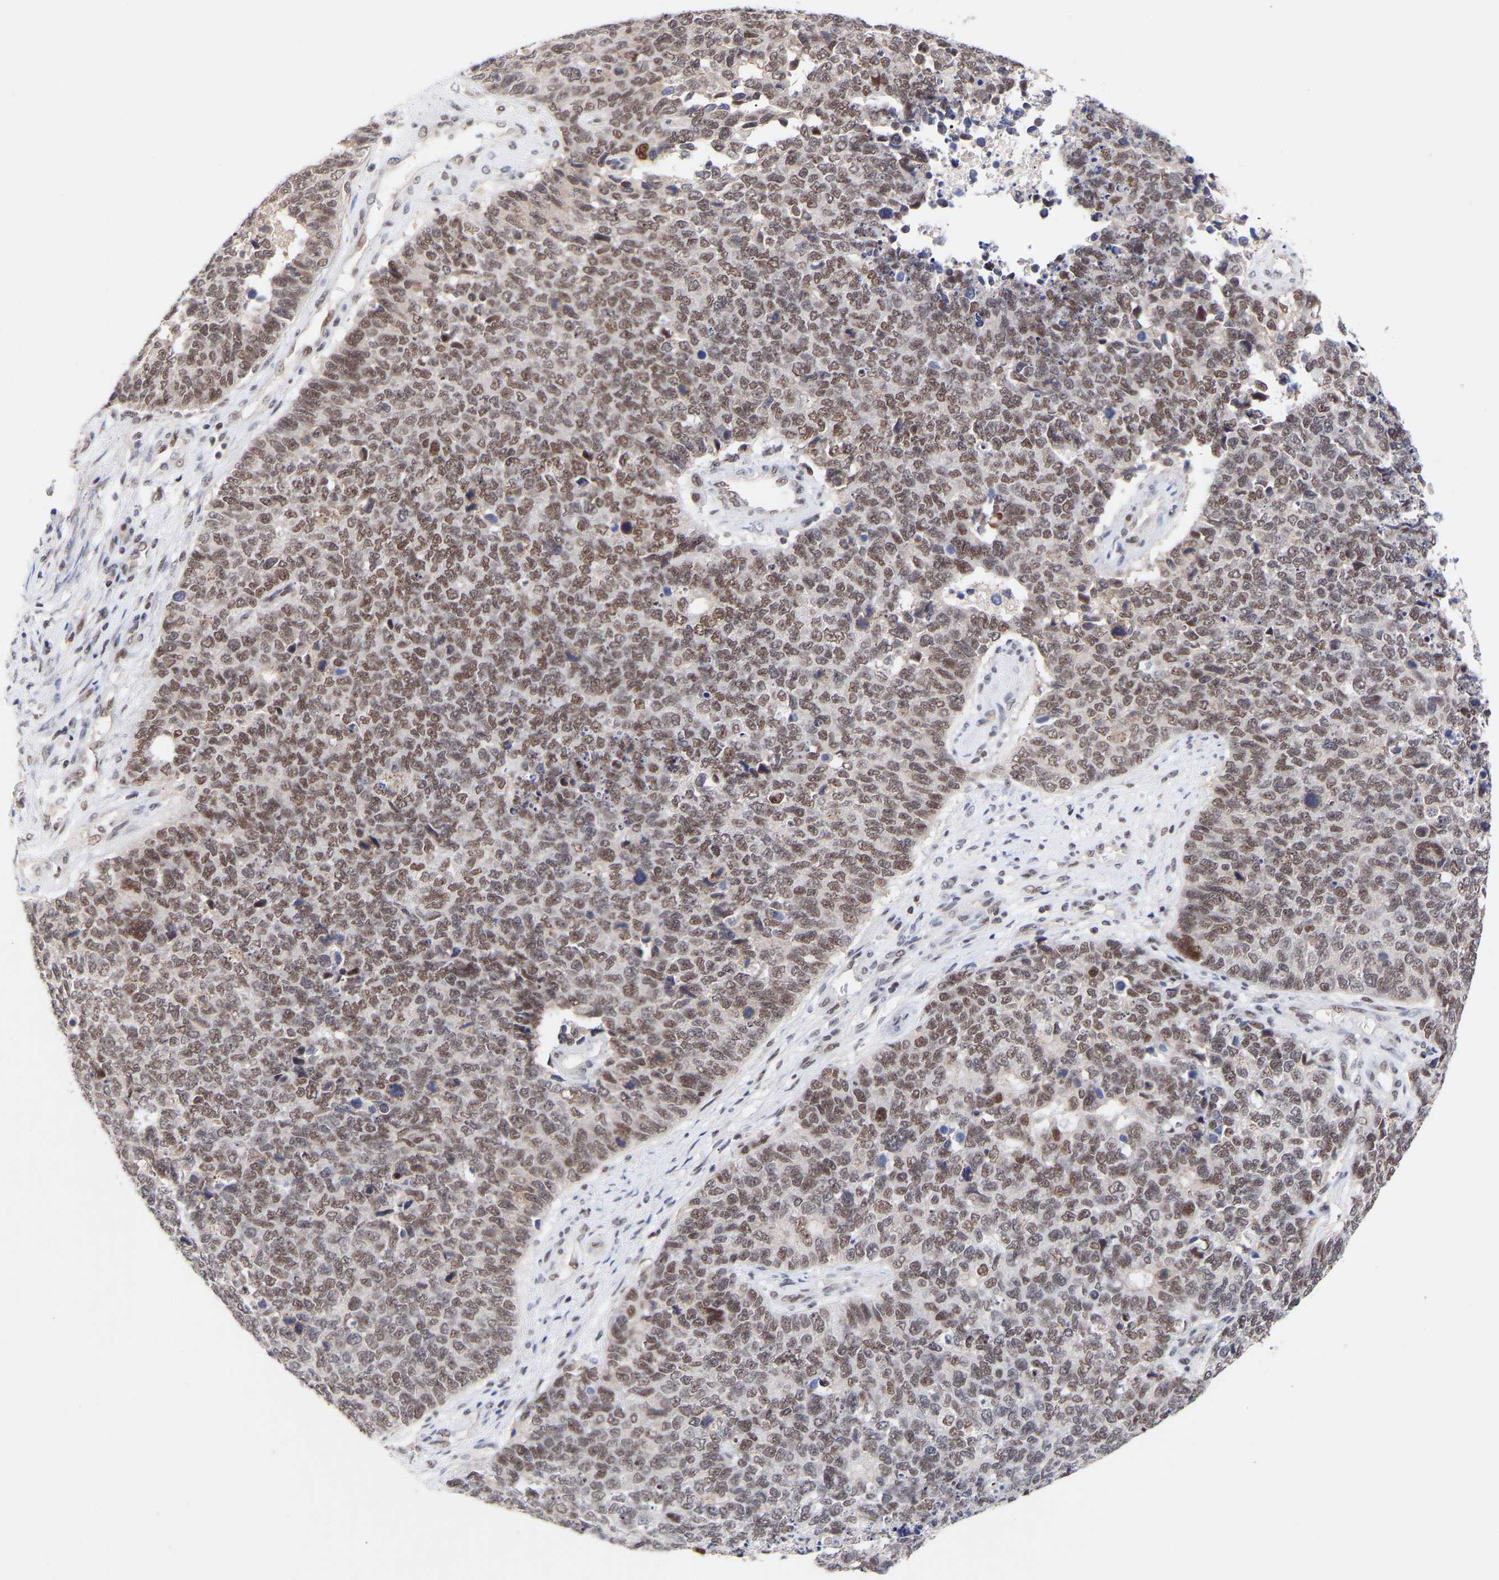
{"staining": {"intensity": "moderate", "quantity": ">75%", "location": "nuclear"}, "tissue": "cervical cancer", "cell_type": "Tumor cells", "image_type": "cancer", "snomed": [{"axis": "morphology", "description": "Squamous cell carcinoma, NOS"}, {"axis": "topography", "description": "Cervix"}], "caption": "This image displays immunohistochemistry (IHC) staining of squamous cell carcinoma (cervical), with medium moderate nuclear positivity in approximately >75% of tumor cells.", "gene": "RBM15", "patient": {"sex": "female", "age": 63}}